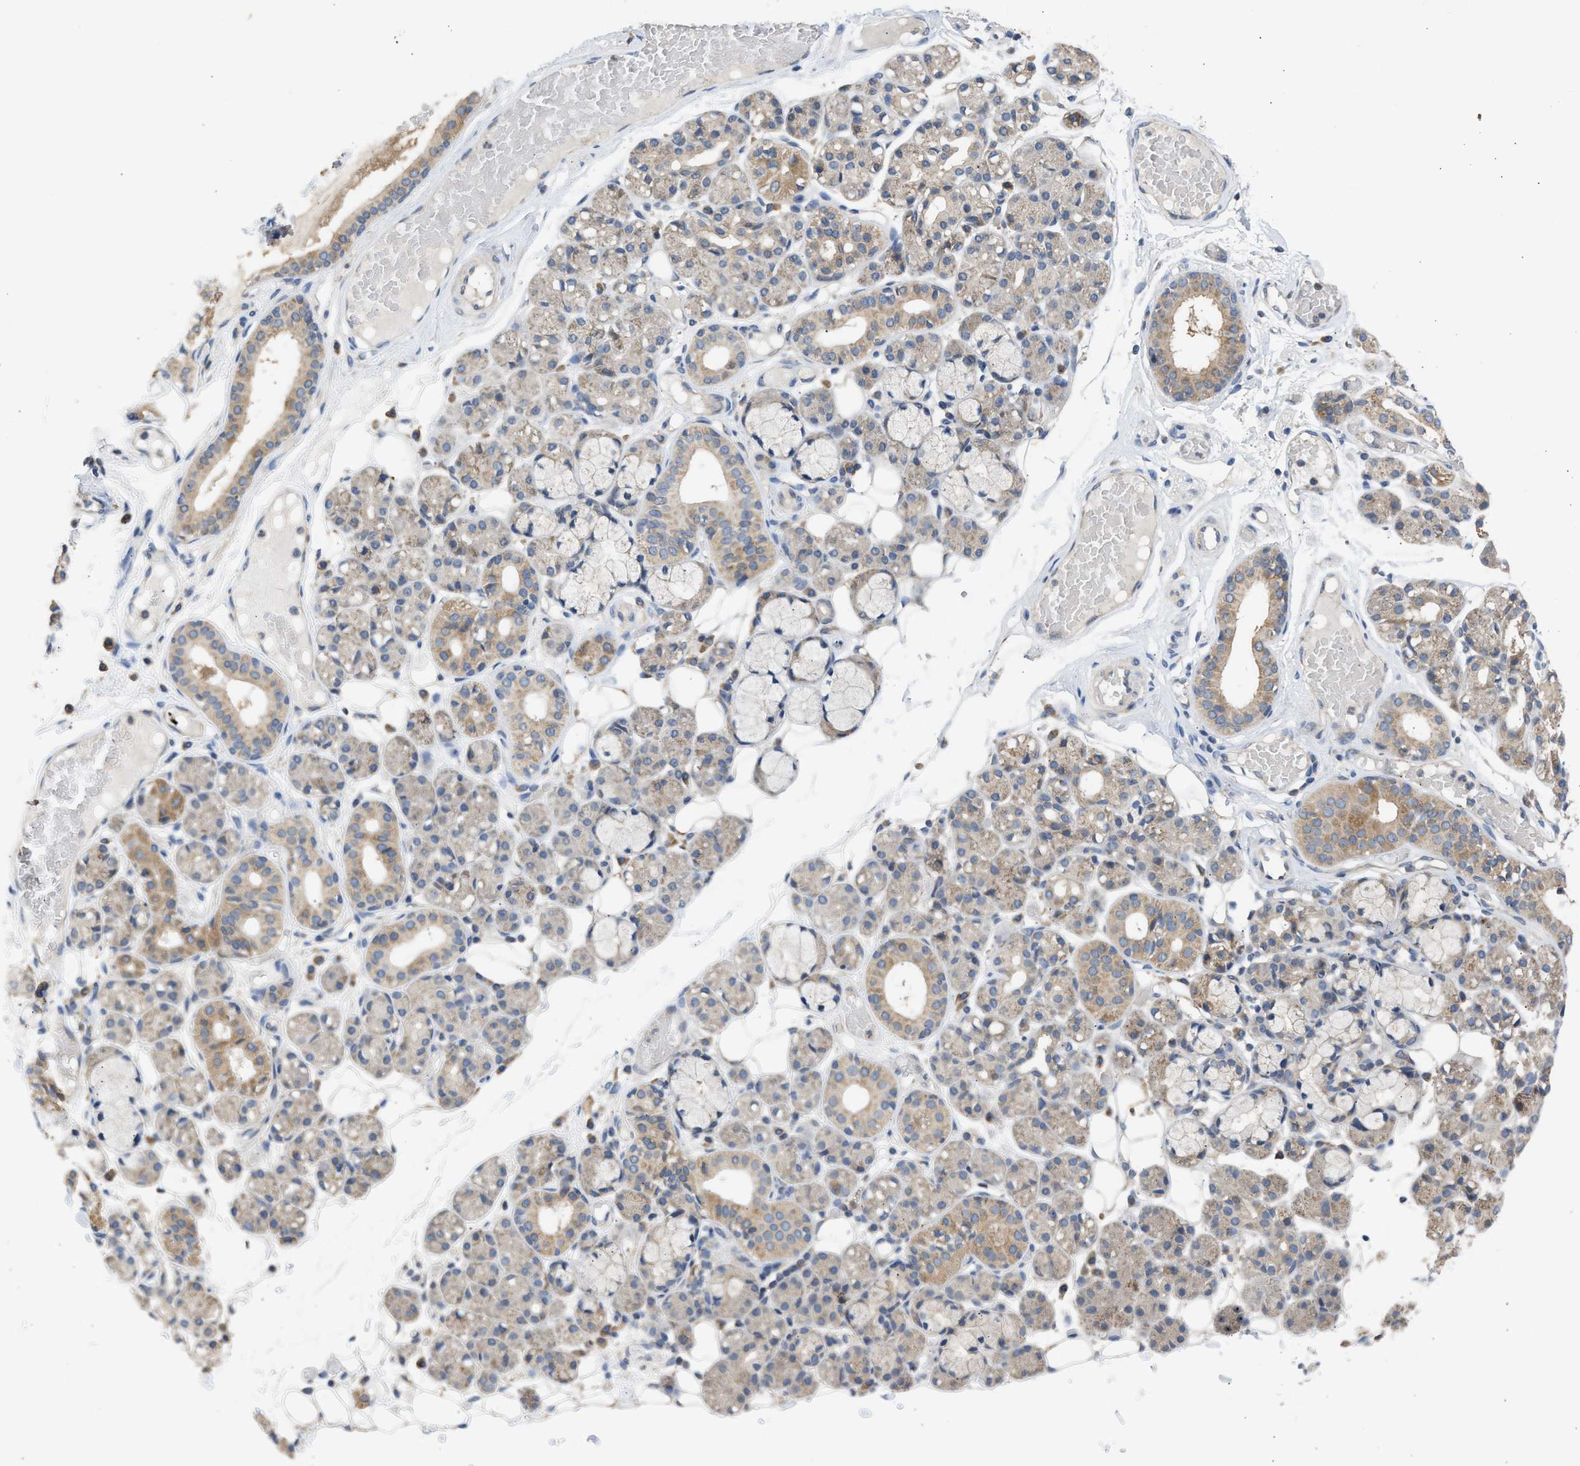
{"staining": {"intensity": "weak", "quantity": "25%-75%", "location": "cytoplasmic/membranous"}, "tissue": "salivary gland", "cell_type": "Glandular cells", "image_type": "normal", "snomed": [{"axis": "morphology", "description": "Normal tissue, NOS"}, {"axis": "topography", "description": "Salivary gland"}], "caption": "Weak cytoplasmic/membranous protein positivity is appreciated in about 25%-75% of glandular cells in salivary gland. (Stains: DAB (3,3'-diaminobenzidine) in brown, nuclei in blue, Microscopy: brightfield microscopy at high magnification).", "gene": "CYP1A1", "patient": {"sex": "male", "age": 63}}